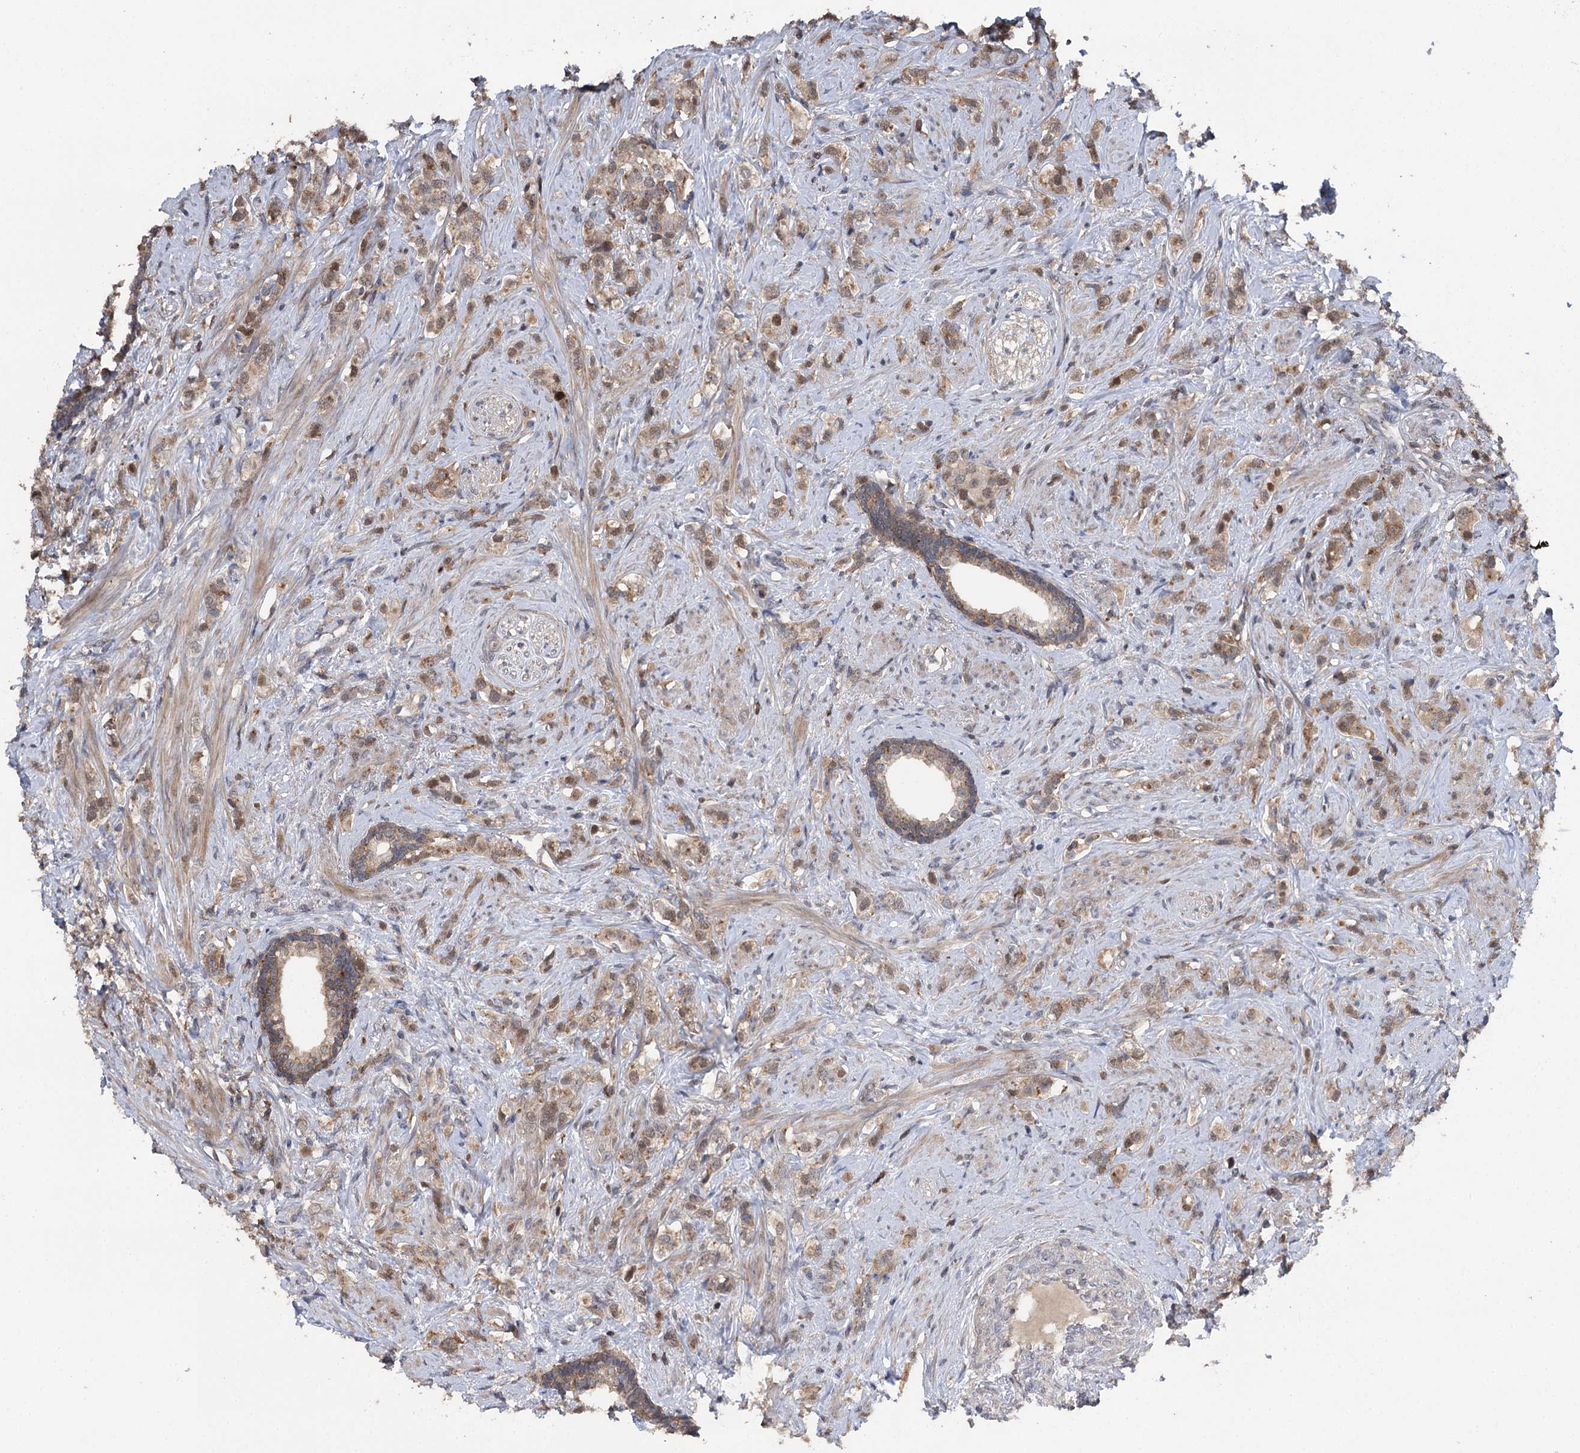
{"staining": {"intensity": "moderate", "quantity": "25%-75%", "location": "cytoplasmic/membranous"}, "tissue": "prostate cancer", "cell_type": "Tumor cells", "image_type": "cancer", "snomed": [{"axis": "morphology", "description": "Adenocarcinoma, High grade"}, {"axis": "topography", "description": "Prostate"}], "caption": "Prostate cancer (high-grade adenocarcinoma) stained with immunohistochemistry (IHC) displays moderate cytoplasmic/membranous positivity in approximately 25%-75% of tumor cells. The staining was performed using DAB to visualize the protein expression in brown, while the nuclei were stained in blue with hematoxylin (Magnification: 20x).", "gene": "STX6", "patient": {"sex": "male", "age": 63}}